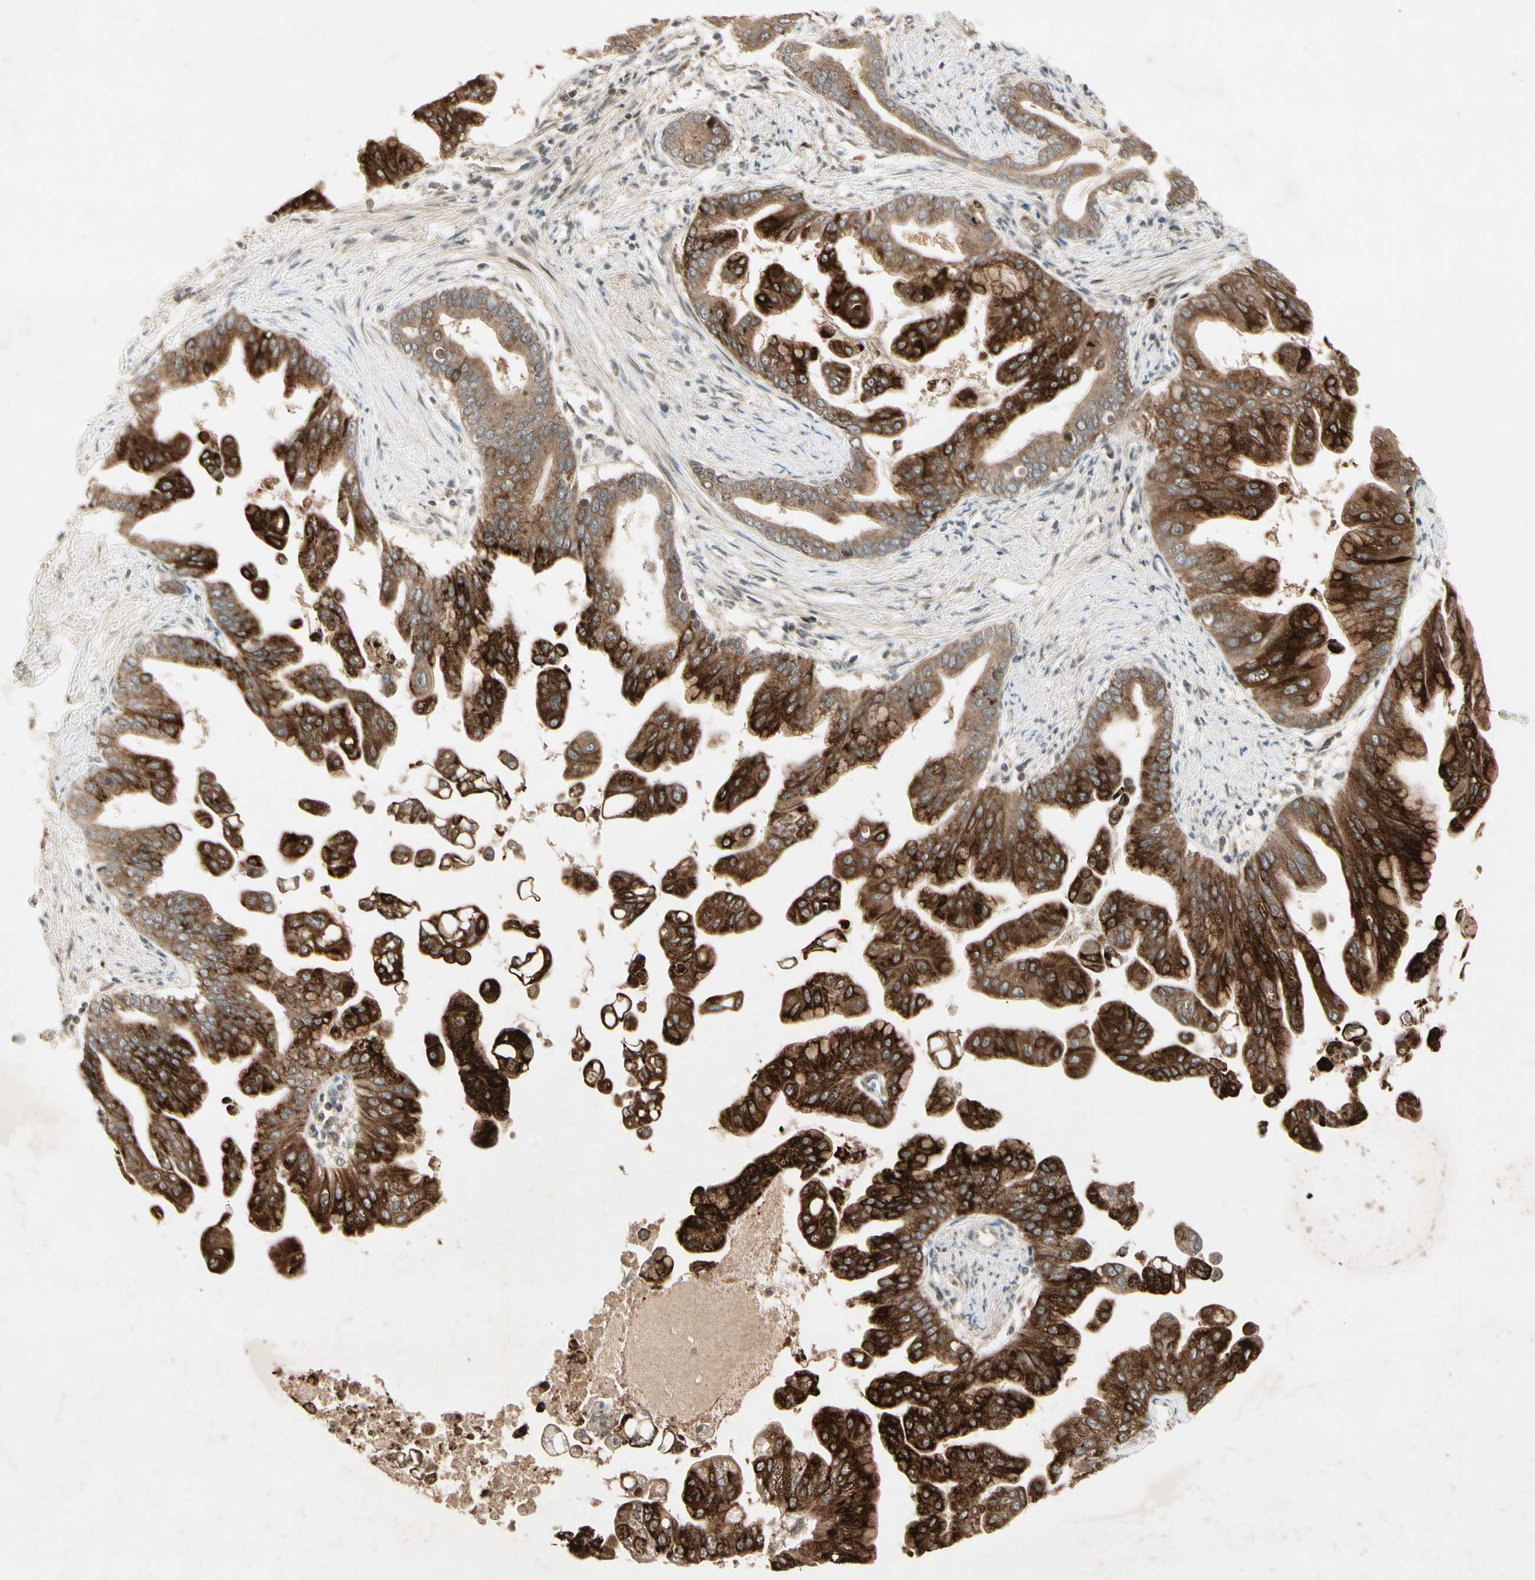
{"staining": {"intensity": "strong", "quantity": ">75%", "location": "cytoplasmic/membranous"}, "tissue": "pancreatic cancer", "cell_type": "Tumor cells", "image_type": "cancer", "snomed": [{"axis": "morphology", "description": "Adenocarcinoma, NOS"}, {"axis": "topography", "description": "Pancreas"}], "caption": "This is an image of IHC staining of pancreatic cancer (adenocarcinoma), which shows strong staining in the cytoplasmic/membranous of tumor cells.", "gene": "FHDC1", "patient": {"sex": "female", "age": 75}}